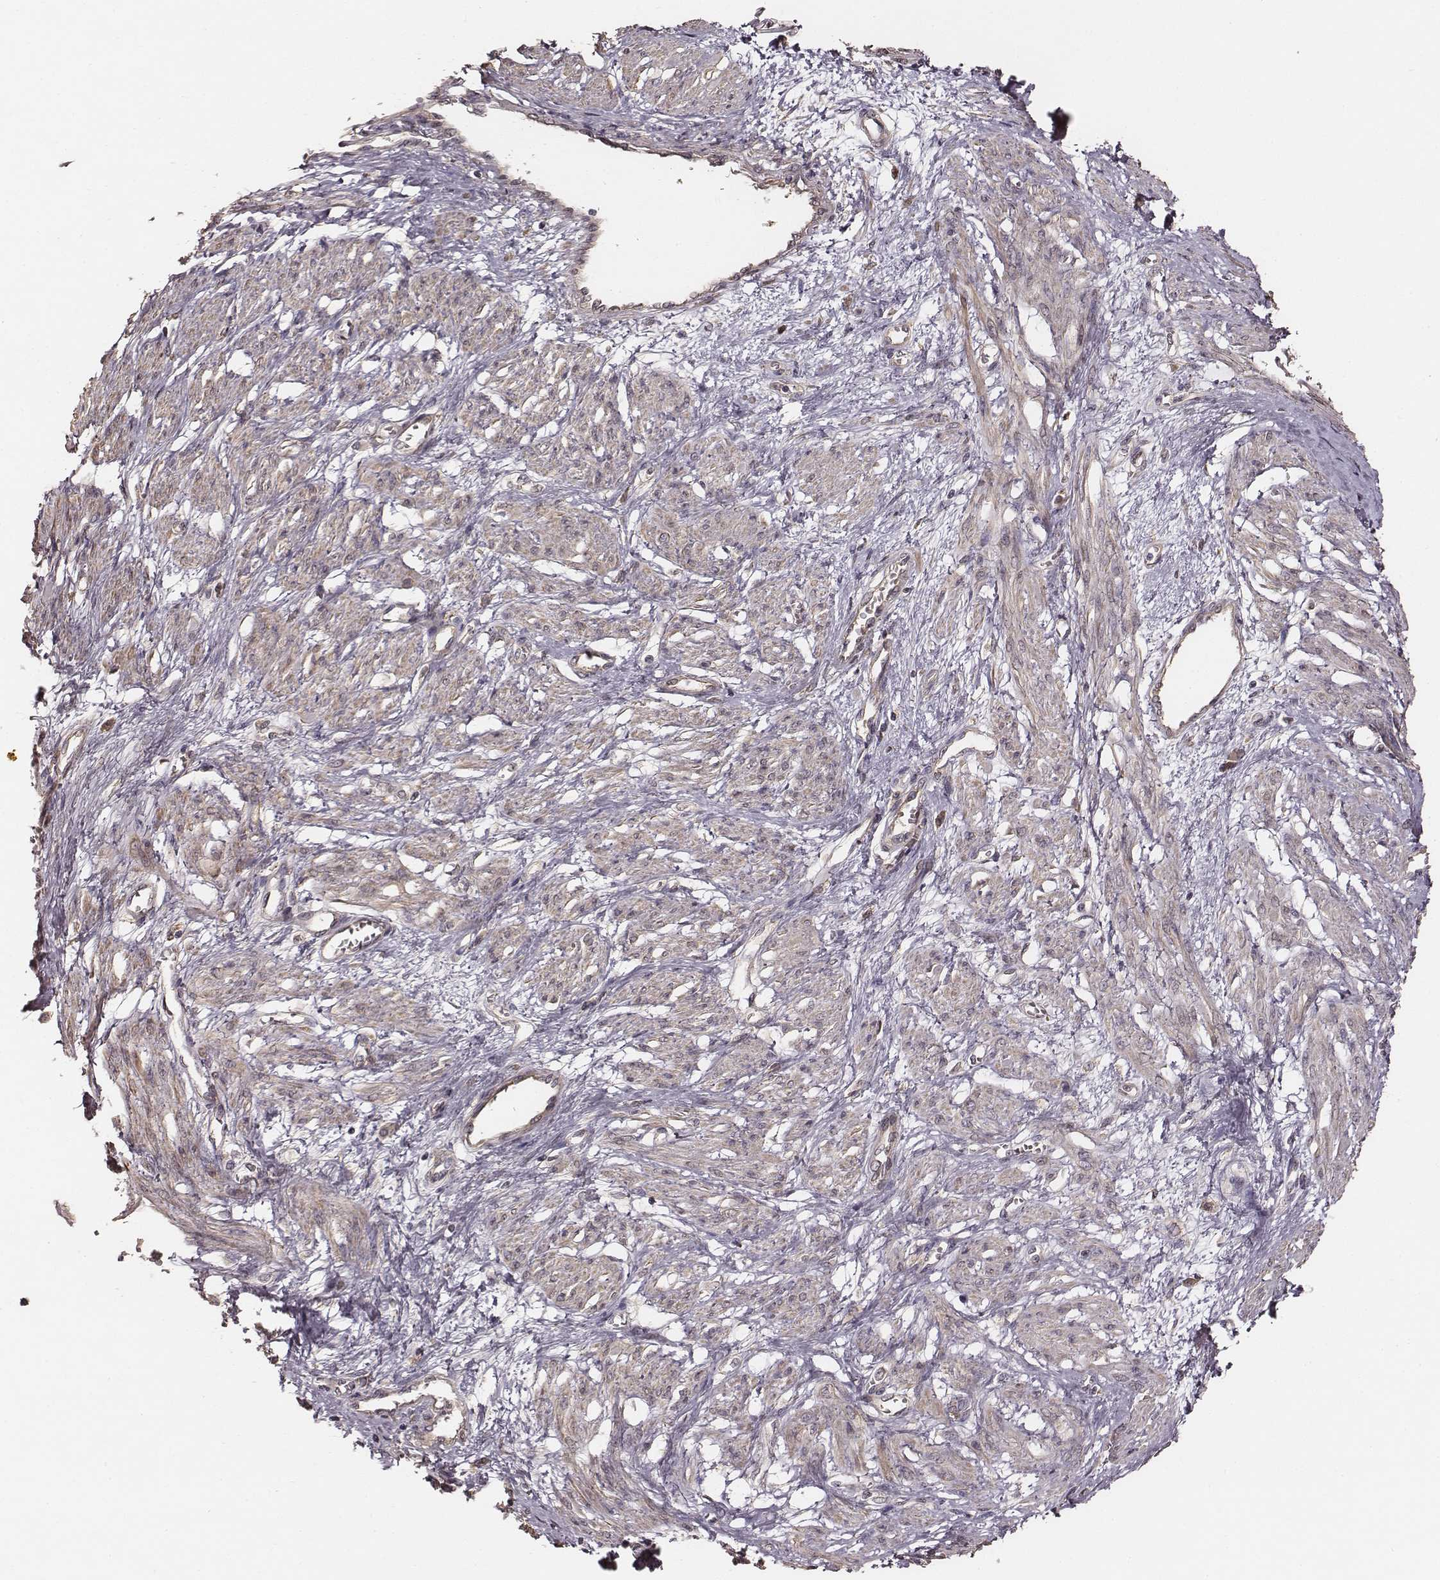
{"staining": {"intensity": "negative", "quantity": "none", "location": "none"}, "tissue": "smooth muscle", "cell_type": "Smooth muscle cells", "image_type": "normal", "snomed": [{"axis": "morphology", "description": "Normal tissue, NOS"}, {"axis": "topography", "description": "Smooth muscle"}, {"axis": "topography", "description": "Uterus"}], "caption": "The micrograph reveals no significant expression in smooth muscle cells of smooth muscle. (DAB (3,3'-diaminobenzidine) immunohistochemistry (IHC) with hematoxylin counter stain).", "gene": "VPS26A", "patient": {"sex": "female", "age": 39}}